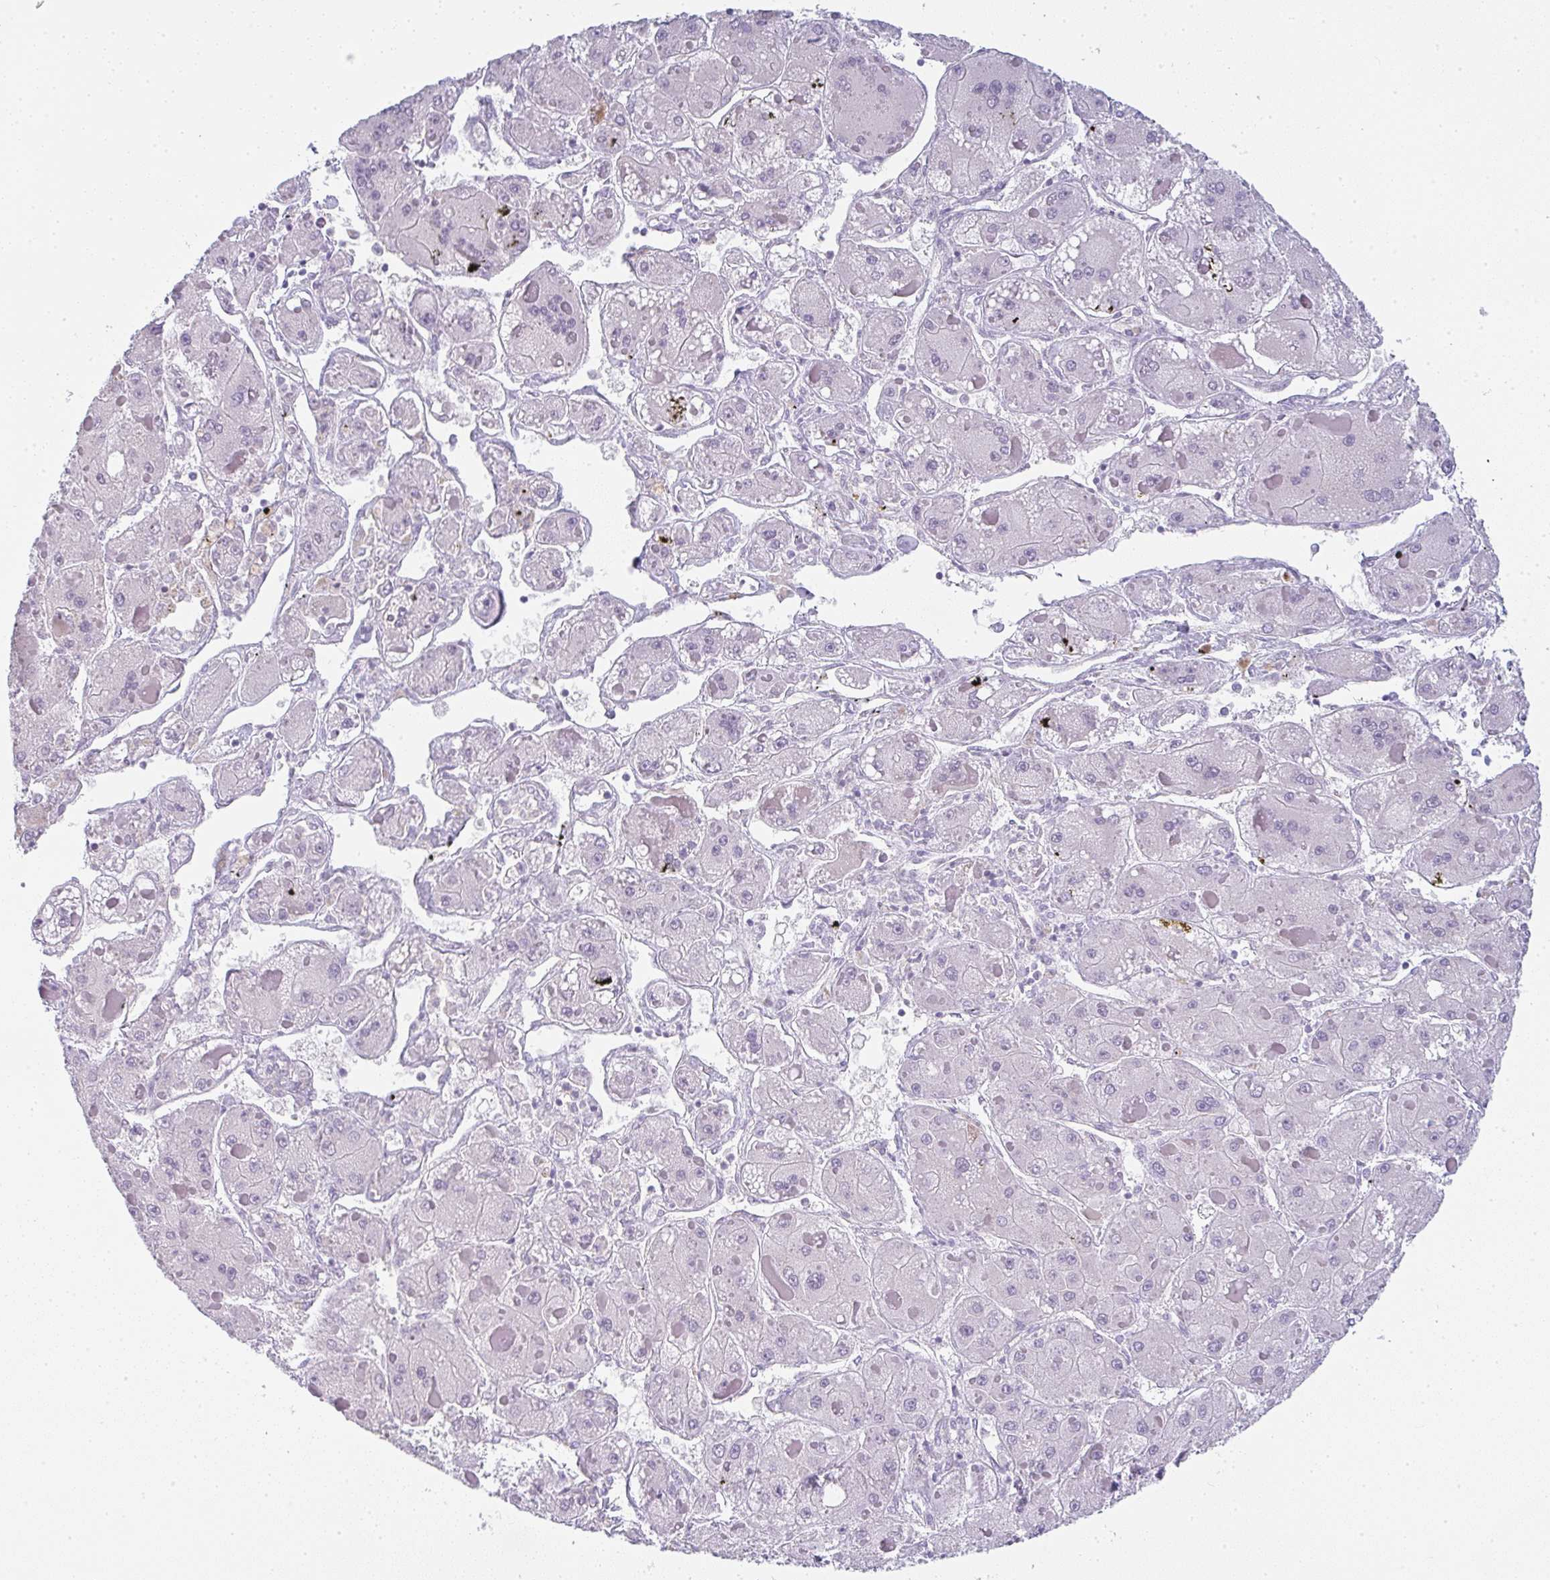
{"staining": {"intensity": "negative", "quantity": "none", "location": "none"}, "tissue": "liver cancer", "cell_type": "Tumor cells", "image_type": "cancer", "snomed": [{"axis": "morphology", "description": "Carcinoma, Hepatocellular, NOS"}, {"axis": "topography", "description": "Liver"}], "caption": "A high-resolution image shows immunohistochemistry (IHC) staining of liver cancer (hepatocellular carcinoma), which reveals no significant positivity in tumor cells.", "gene": "LPAR4", "patient": {"sex": "female", "age": 73}}